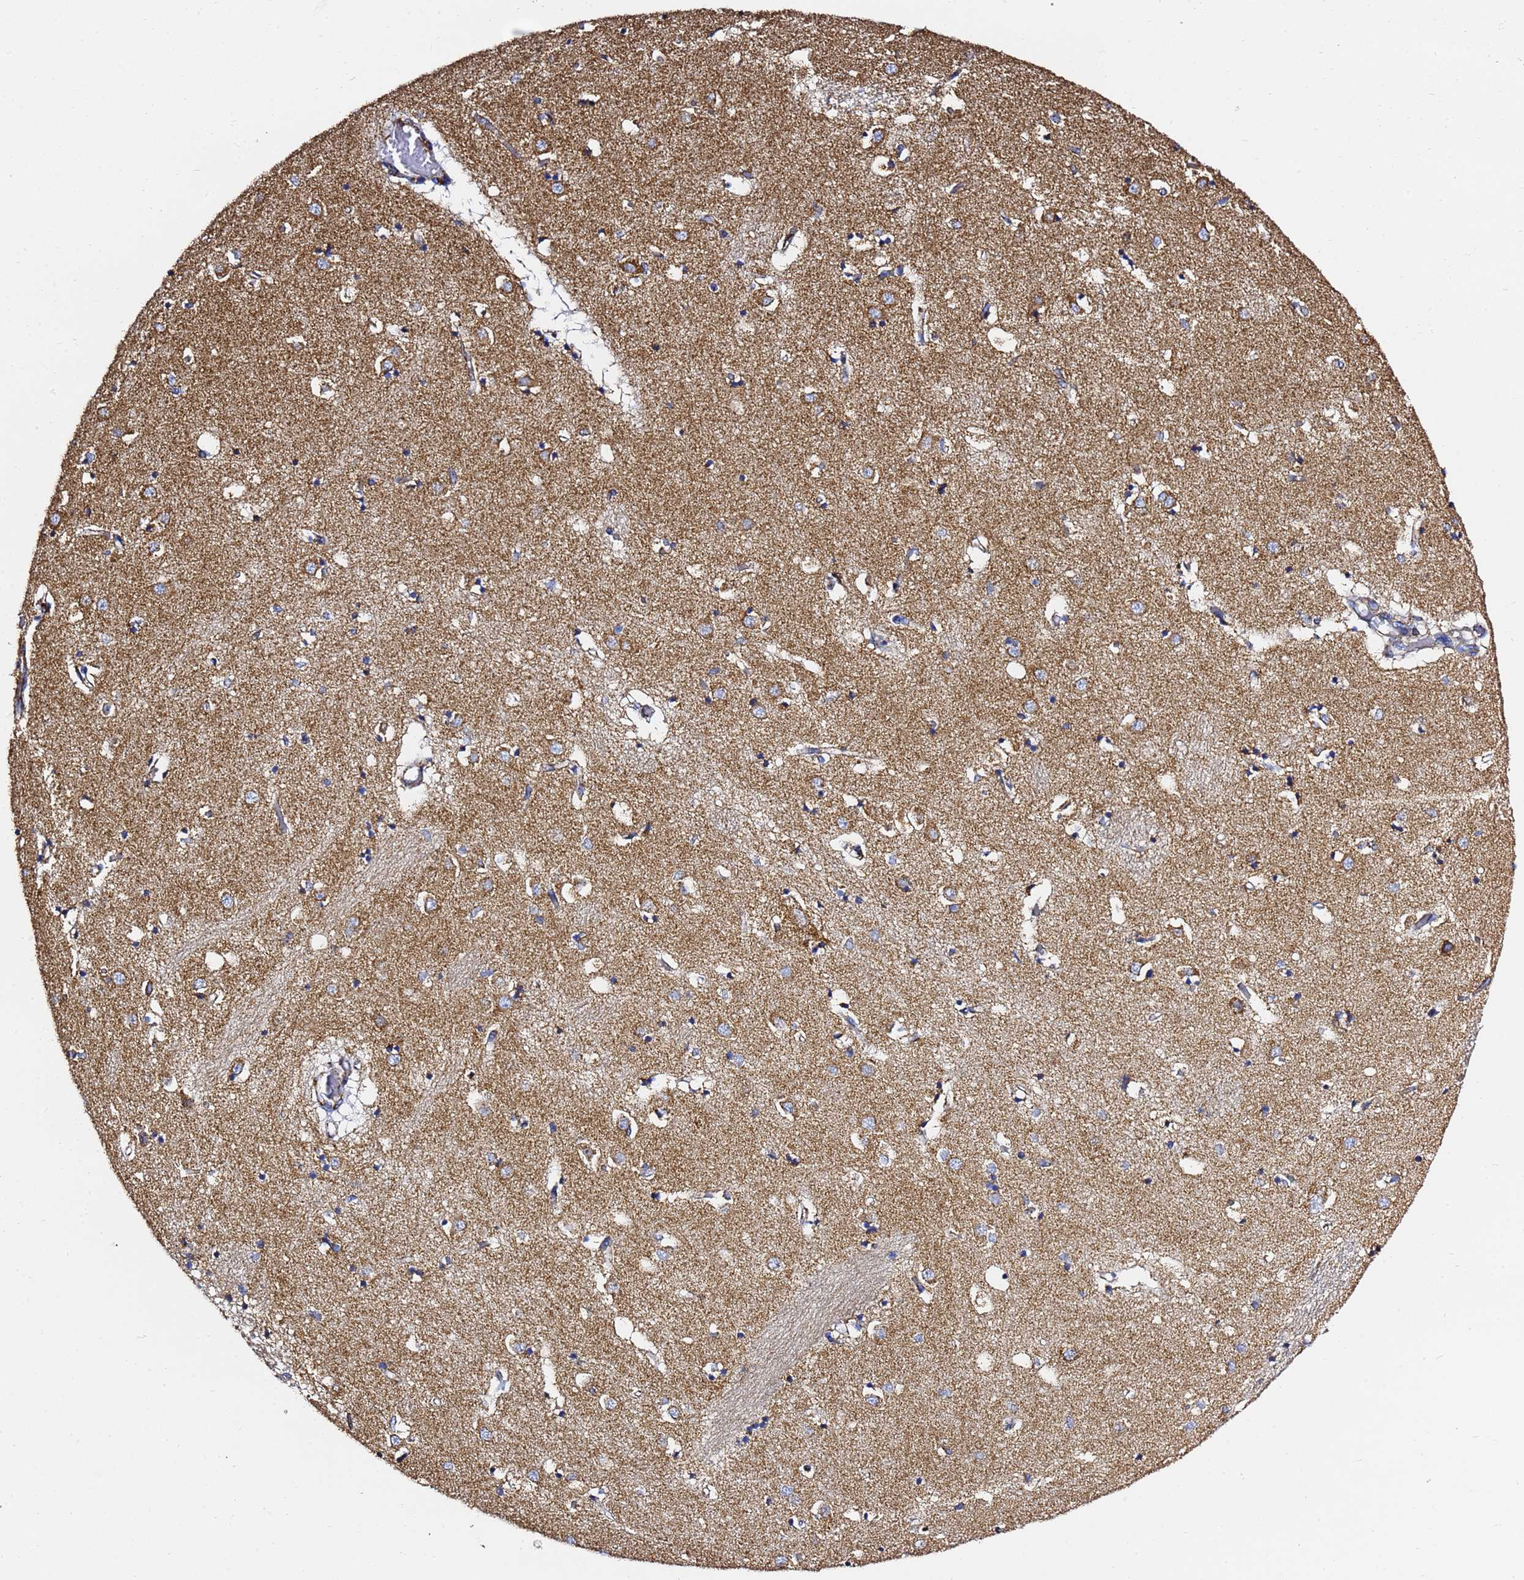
{"staining": {"intensity": "moderate", "quantity": "<25%", "location": "cytoplasmic/membranous"}, "tissue": "caudate", "cell_type": "Glial cells", "image_type": "normal", "snomed": [{"axis": "morphology", "description": "Normal tissue, NOS"}, {"axis": "topography", "description": "Lateral ventricle wall"}], "caption": "Protein expression analysis of normal caudate exhibits moderate cytoplasmic/membranous staining in about <25% of glial cells. (IHC, brightfield microscopy, high magnification).", "gene": "PHB2", "patient": {"sex": "male", "age": 70}}